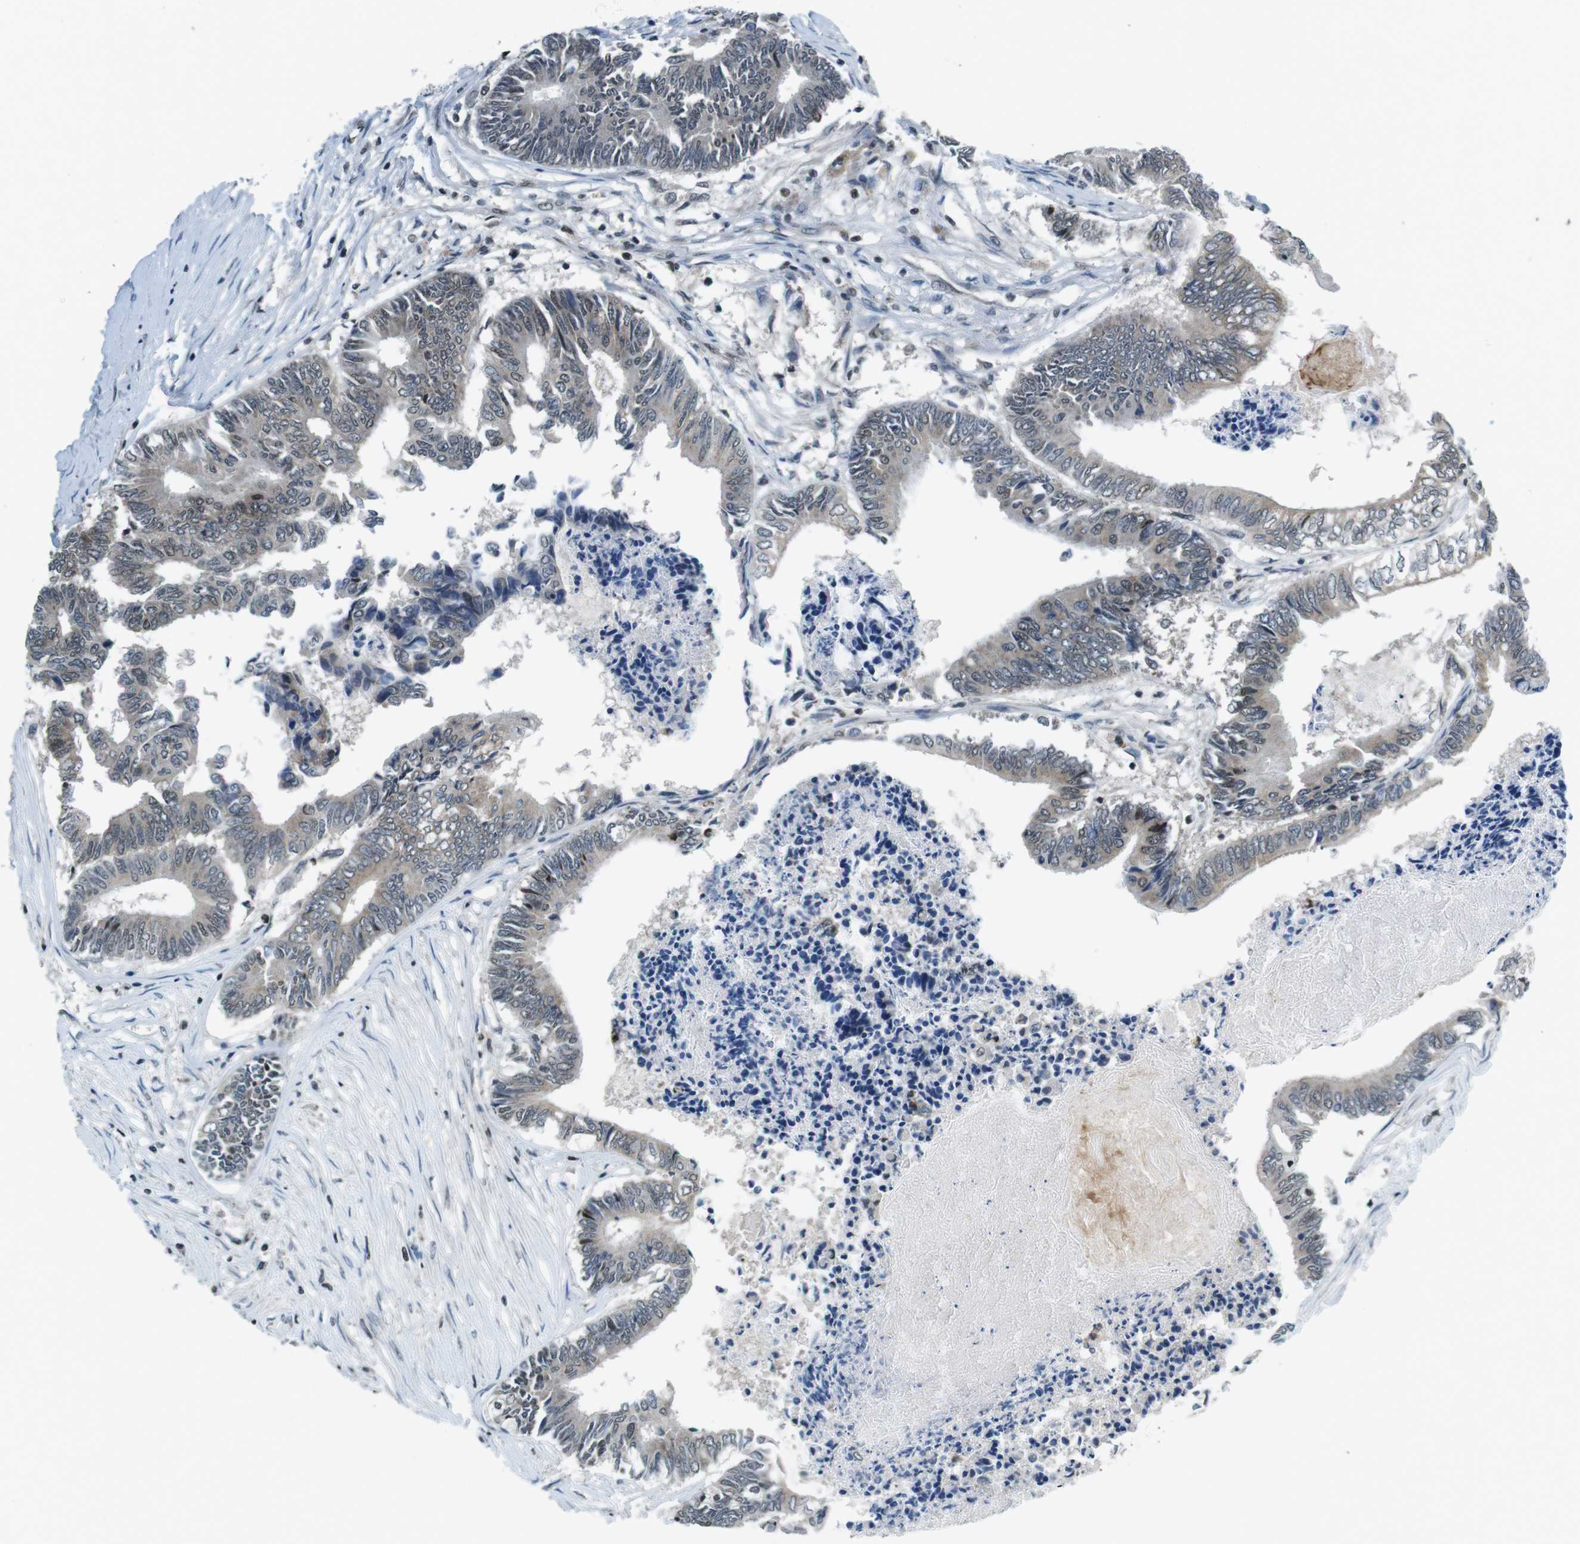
{"staining": {"intensity": "weak", "quantity": "<25%", "location": "cytoplasmic/membranous"}, "tissue": "colorectal cancer", "cell_type": "Tumor cells", "image_type": "cancer", "snomed": [{"axis": "morphology", "description": "Adenocarcinoma, NOS"}, {"axis": "topography", "description": "Rectum"}], "caption": "Colorectal cancer (adenocarcinoma) was stained to show a protein in brown. There is no significant expression in tumor cells. The staining was performed using DAB to visualize the protein expression in brown, while the nuclei were stained in blue with hematoxylin (Magnification: 20x).", "gene": "NEK4", "patient": {"sex": "male", "age": 63}}